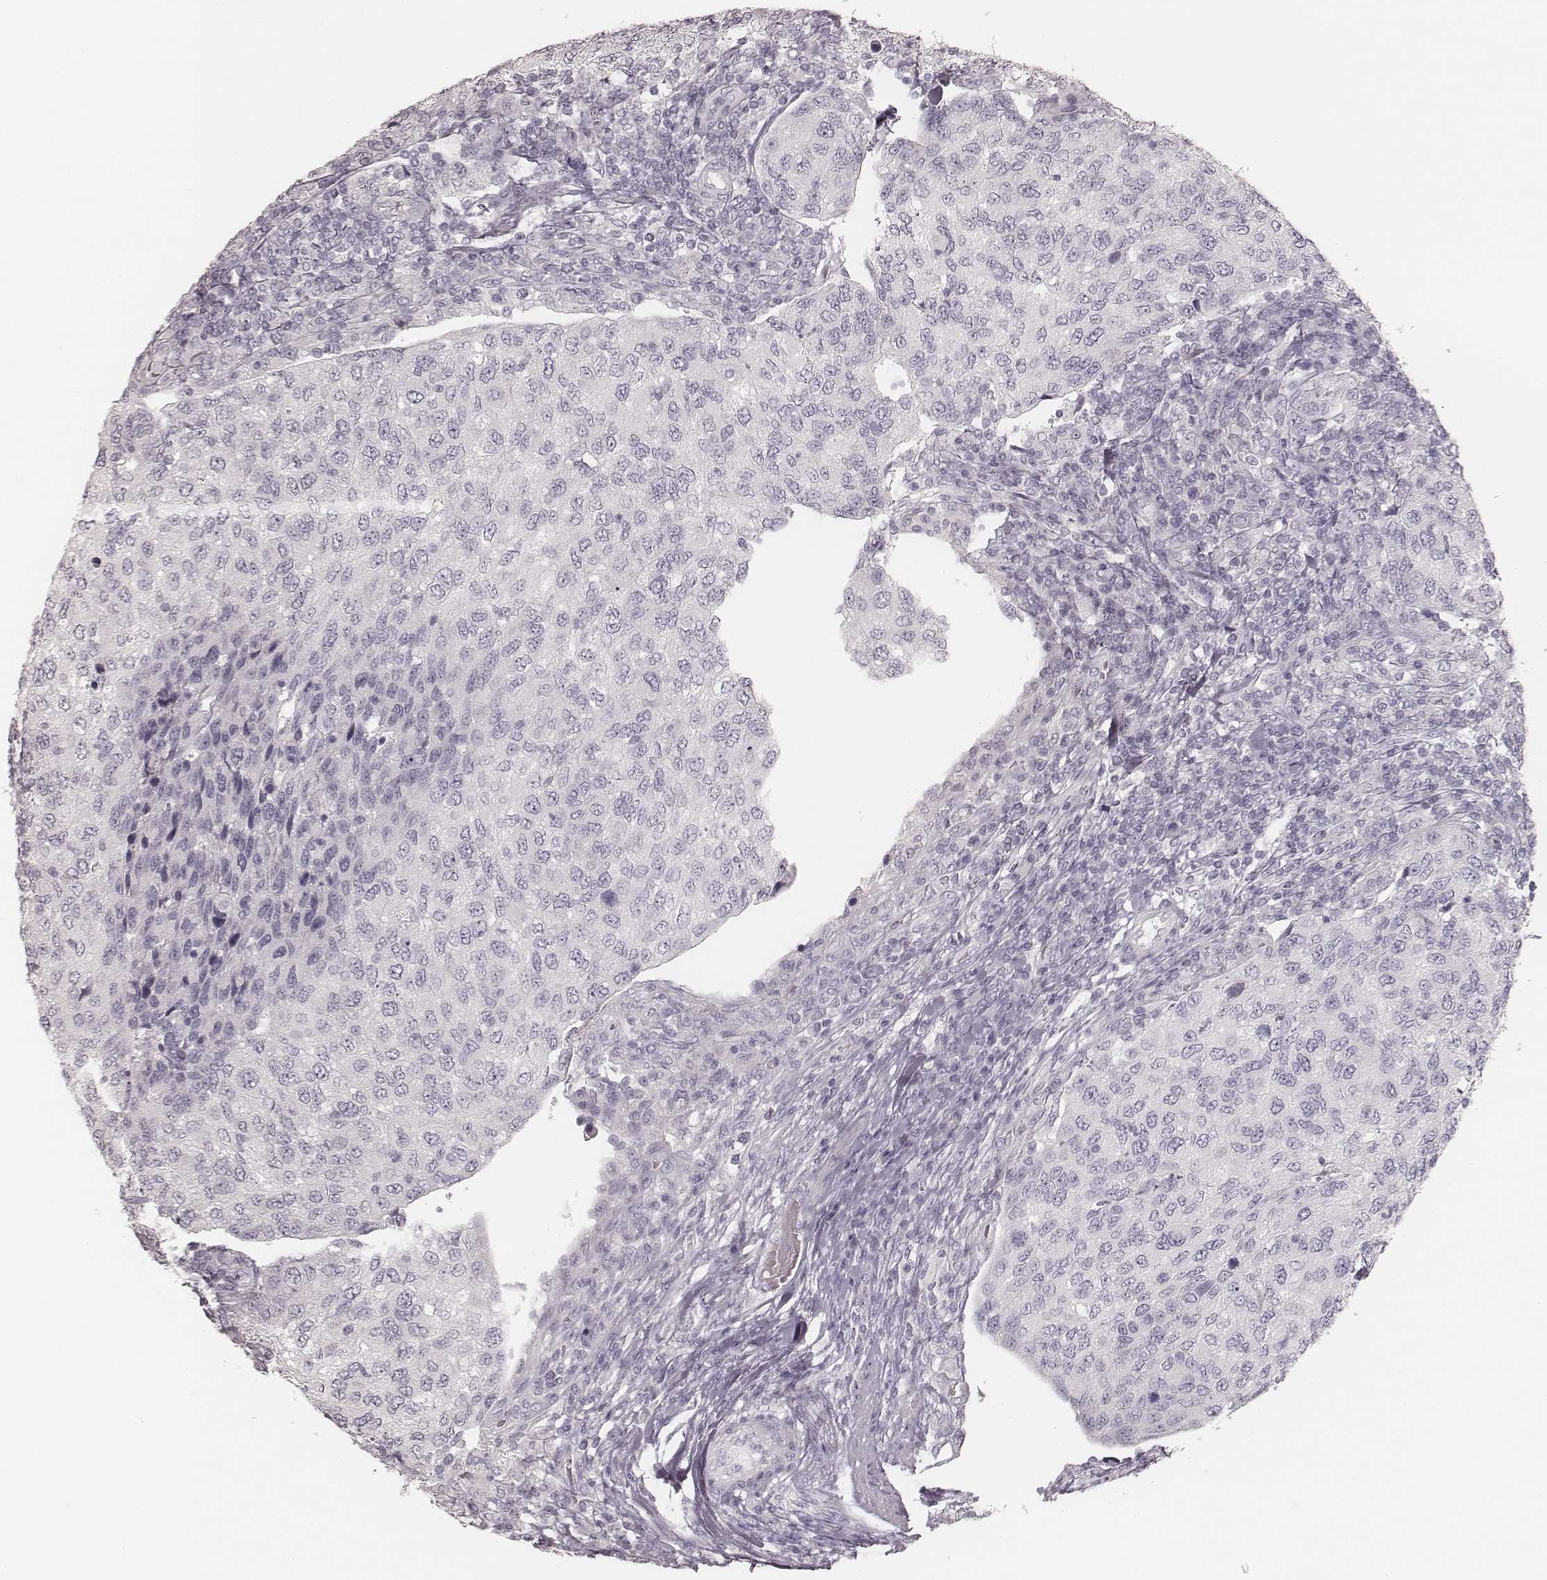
{"staining": {"intensity": "negative", "quantity": "none", "location": "none"}, "tissue": "urothelial cancer", "cell_type": "Tumor cells", "image_type": "cancer", "snomed": [{"axis": "morphology", "description": "Urothelial carcinoma, High grade"}, {"axis": "topography", "description": "Urinary bladder"}], "caption": "Human urothelial cancer stained for a protein using IHC displays no expression in tumor cells.", "gene": "KRT72", "patient": {"sex": "female", "age": 78}}